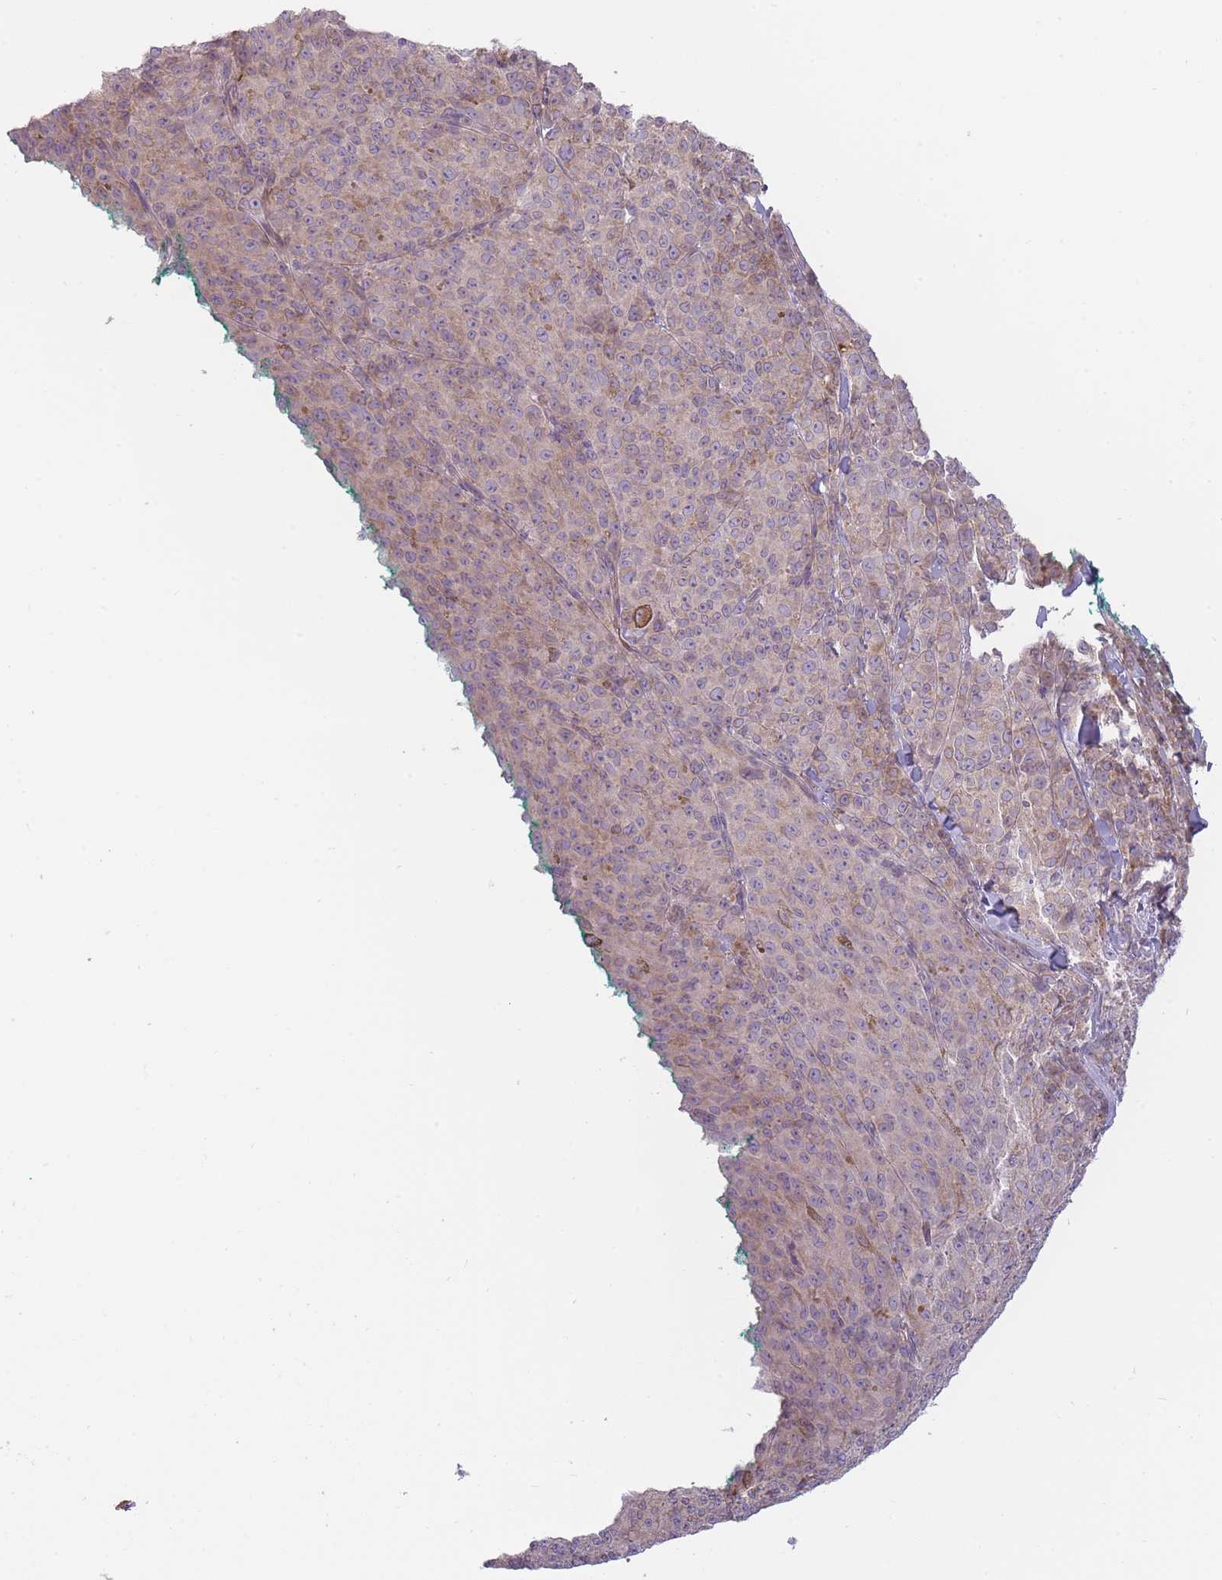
{"staining": {"intensity": "moderate", "quantity": "25%-75%", "location": "cytoplasmic/membranous"}, "tissue": "melanoma", "cell_type": "Tumor cells", "image_type": "cancer", "snomed": [{"axis": "morphology", "description": "Malignant melanoma, NOS"}, {"axis": "topography", "description": "Skin"}], "caption": "Immunohistochemical staining of malignant melanoma shows medium levels of moderate cytoplasmic/membranous positivity in about 25%-75% of tumor cells.", "gene": "PGRMC2", "patient": {"sex": "female", "age": 52}}